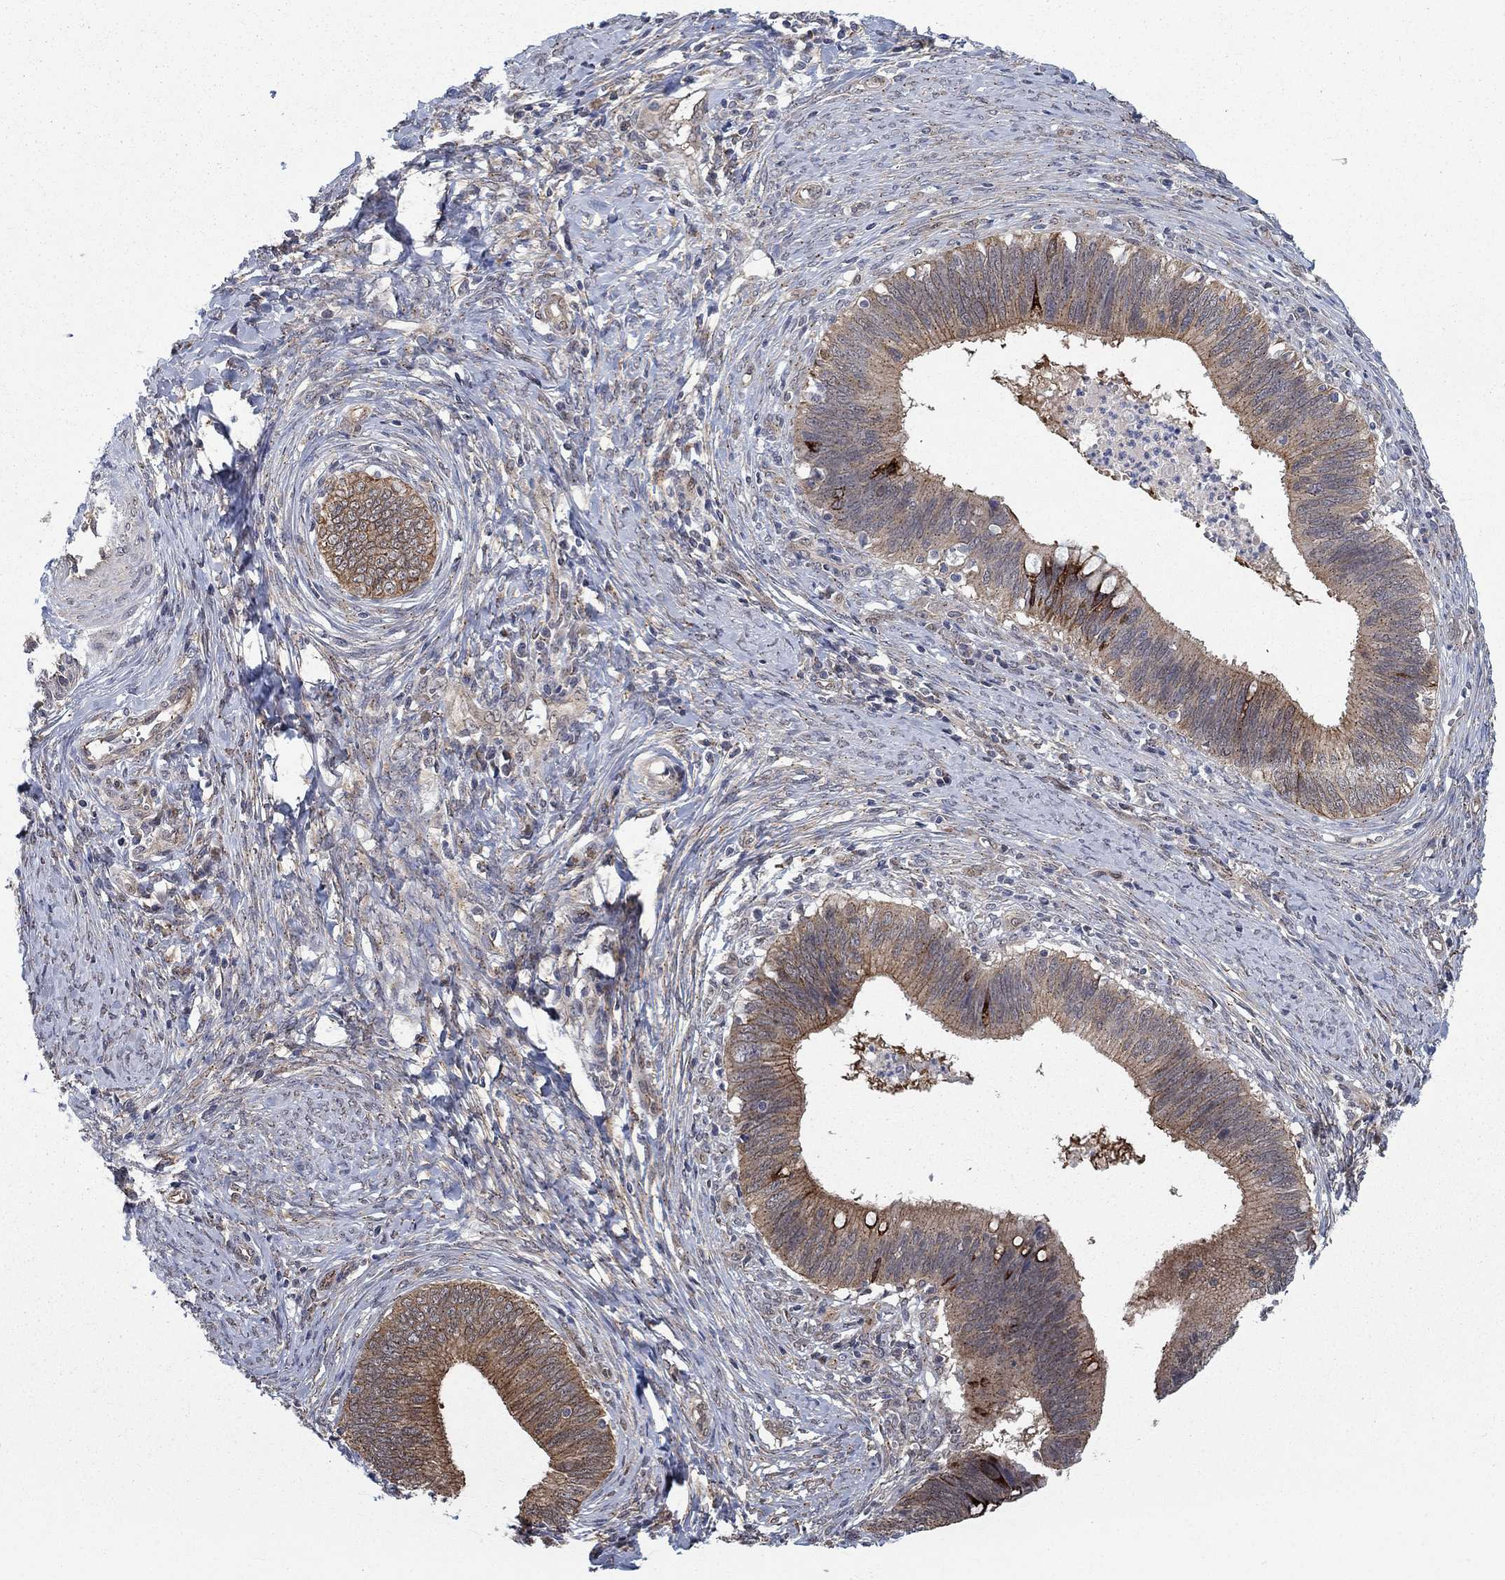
{"staining": {"intensity": "strong", "quantity": "<25%", "location": "cytoplasmic/membranous"}, "tissue": "cervical cancer", "cell_type": "Tumor cells", "image_type": "cancer", "snomed": [{"axis": "morphology", "description": "Adenocarcinoma, NOS"}, {"axis": "topography", "description": "Cervix"}], "caption": "A high-resolution micrograph shows immunohistochemistry (IHC) staining of adenocarcinoma (cervical), which displays strong cytoplasmic/membranous expression in about <25% of tumor cells. (Brightfield microscopy of DAB IHC at high magnification).", "gene": "SH3RF1", "patient": {"sex": "female", "age": 42}}